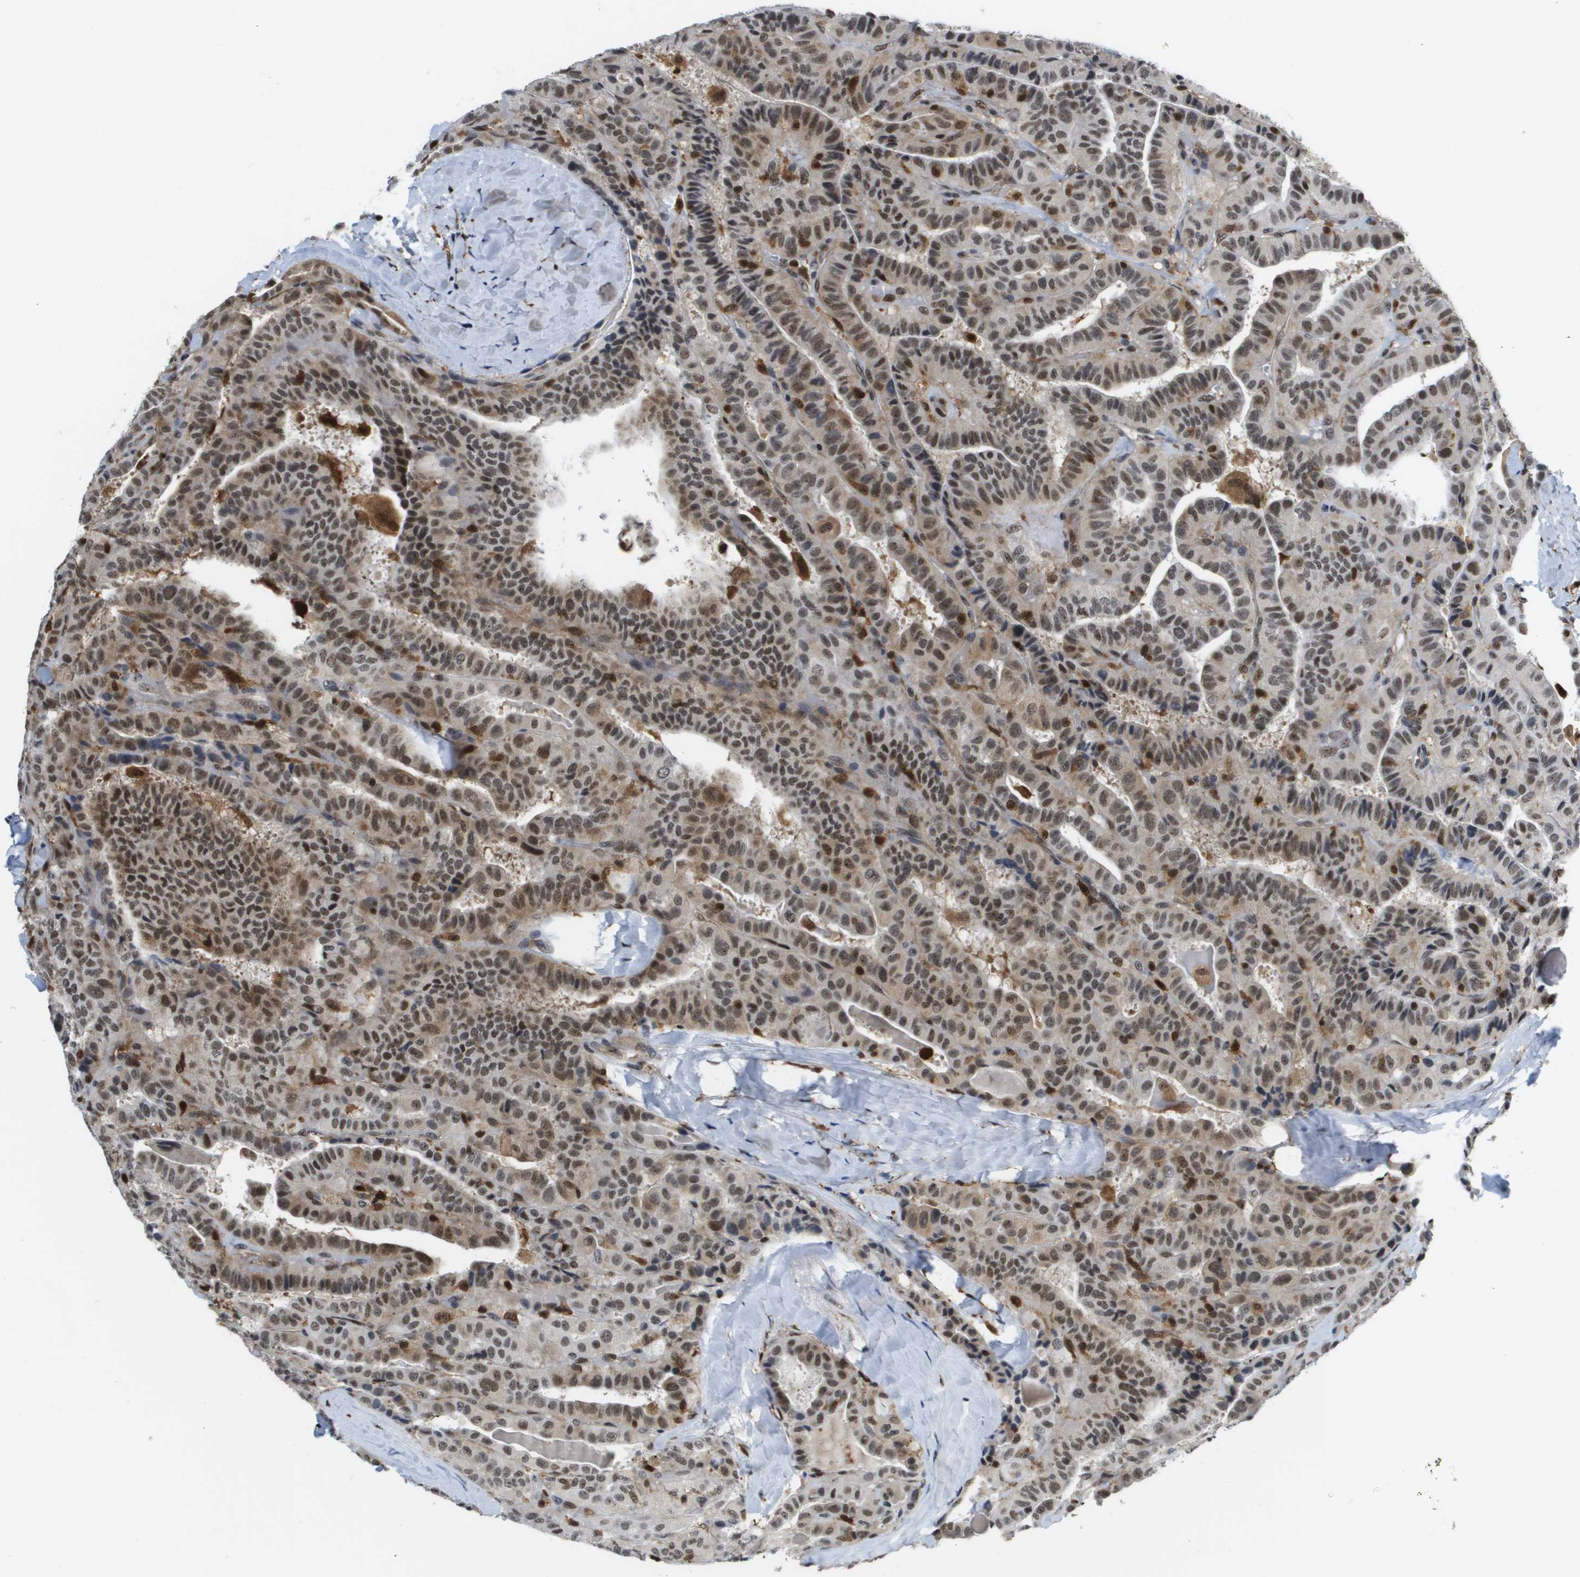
{"staining": {"intensity": "weak", "quantity": ">75%", "location": "nuclear"}, "tissue": "thyroid cancer", "cell_type": "Tumor cells", "image_type": "cancer", "snomed": [{"axis": "morphology", "description": "Papillary adenocarcinoma, NOS"}, {"axis": "topography", "description": "Thyroid gland"}], "caption": "Immunohistochemistry (IHC) micrograph of human thyroid papillary adenocarcinoma stained for a protein (brown), which exhibits low levels of weak nuclear staining in about >75% of tumor cells.", "gene": "EP400", "patient": {"sex": "male", "age": 77}}